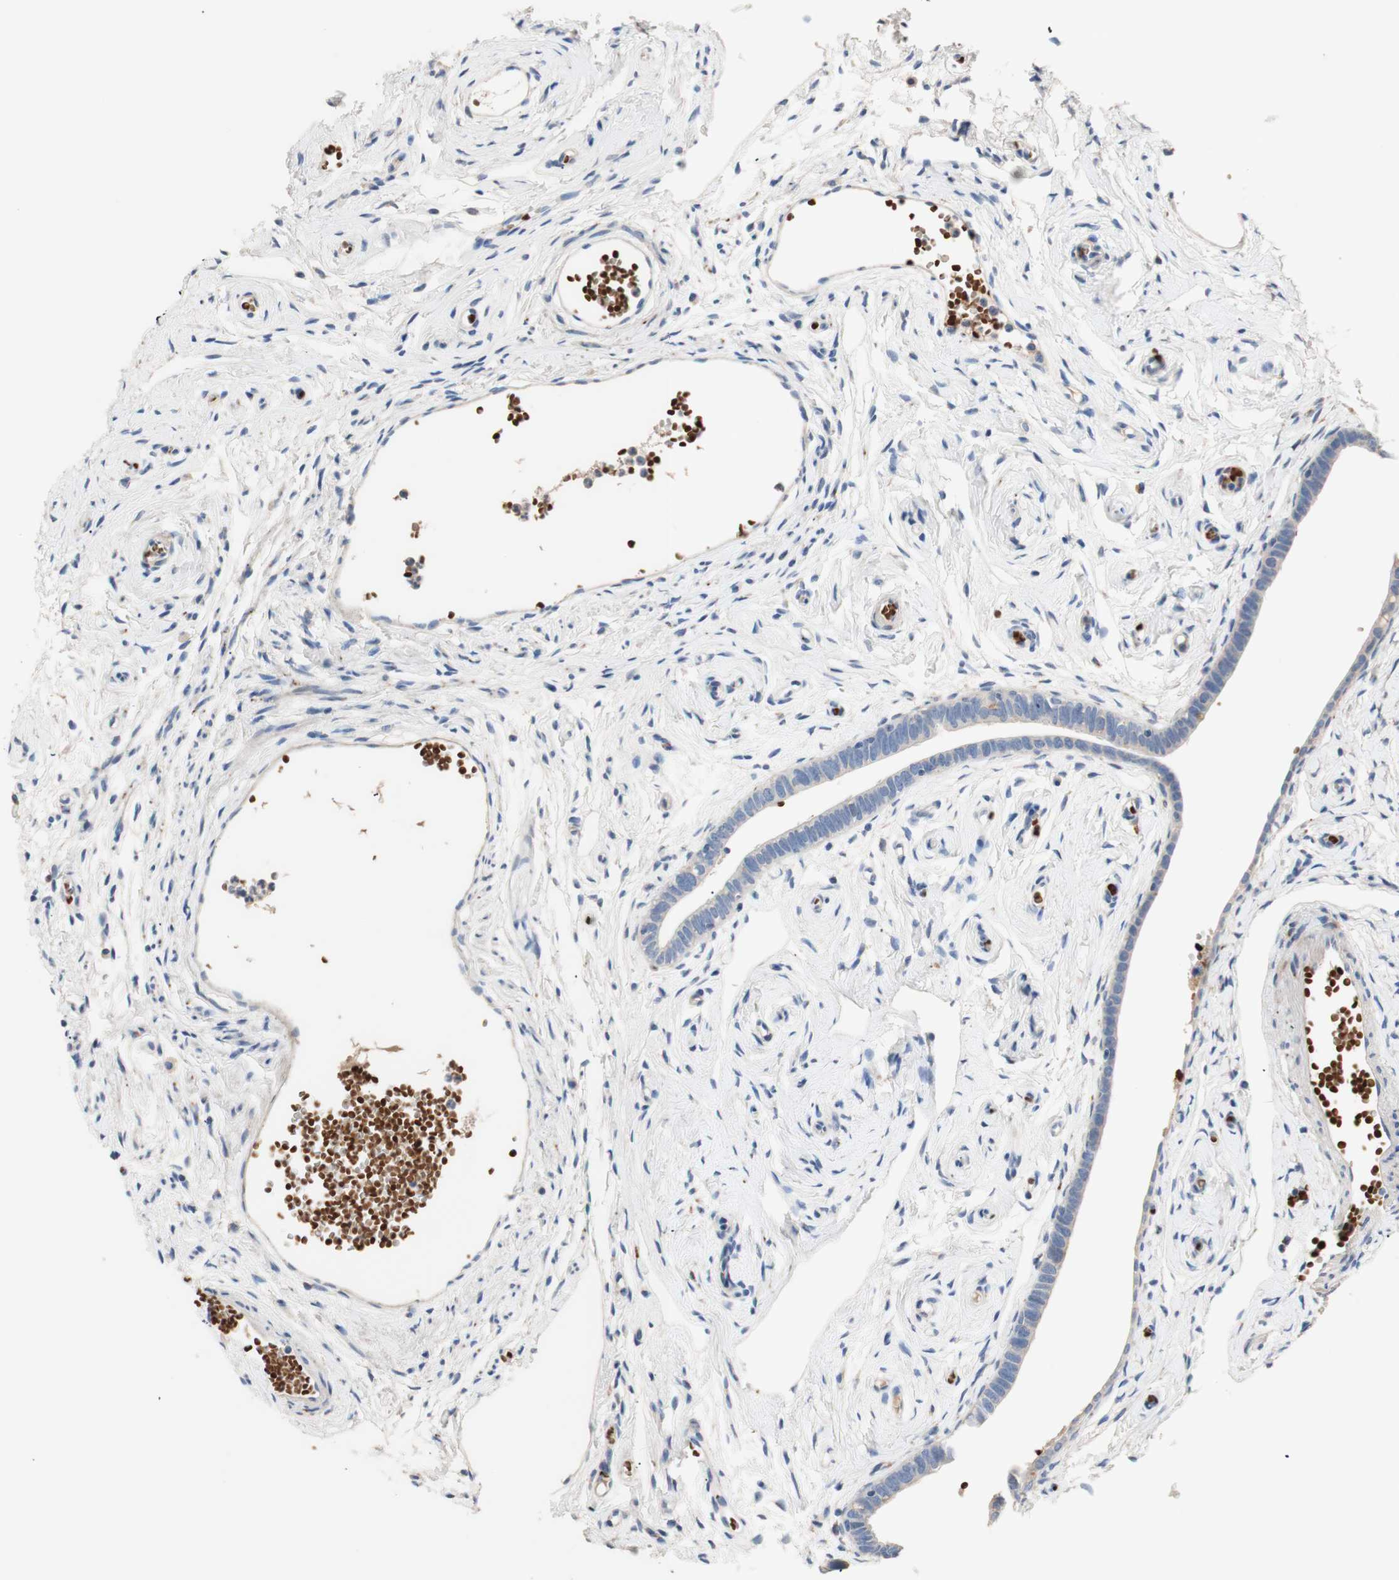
{"staining": {"intensity": "weak", "quantity": ">75%", "location": "cytoplasmic/membranous"}, "tissue": "fallopian tube", "cell_type": "Glandular cells", "image_type": "normal", "snomed": [{"axis": "morphology", "description": "Normal tissue, NOS"}, {"axis": "topography", "description": "Fallopian tube"}], "caption": "Protein staining by immunohistochemistry demonstrates weak cytoplasmic/membranous expression in about >75% of glandular cells in unremarkable fallopian tube. The staining is performed using DAB (3,3'-diaminobenzidine) brown chromogen to label protein expression. The nuclei are counter-stained blue using hematoxylin.", "gene": "CDON", "patient": {"sex": "female", "age": 71}}